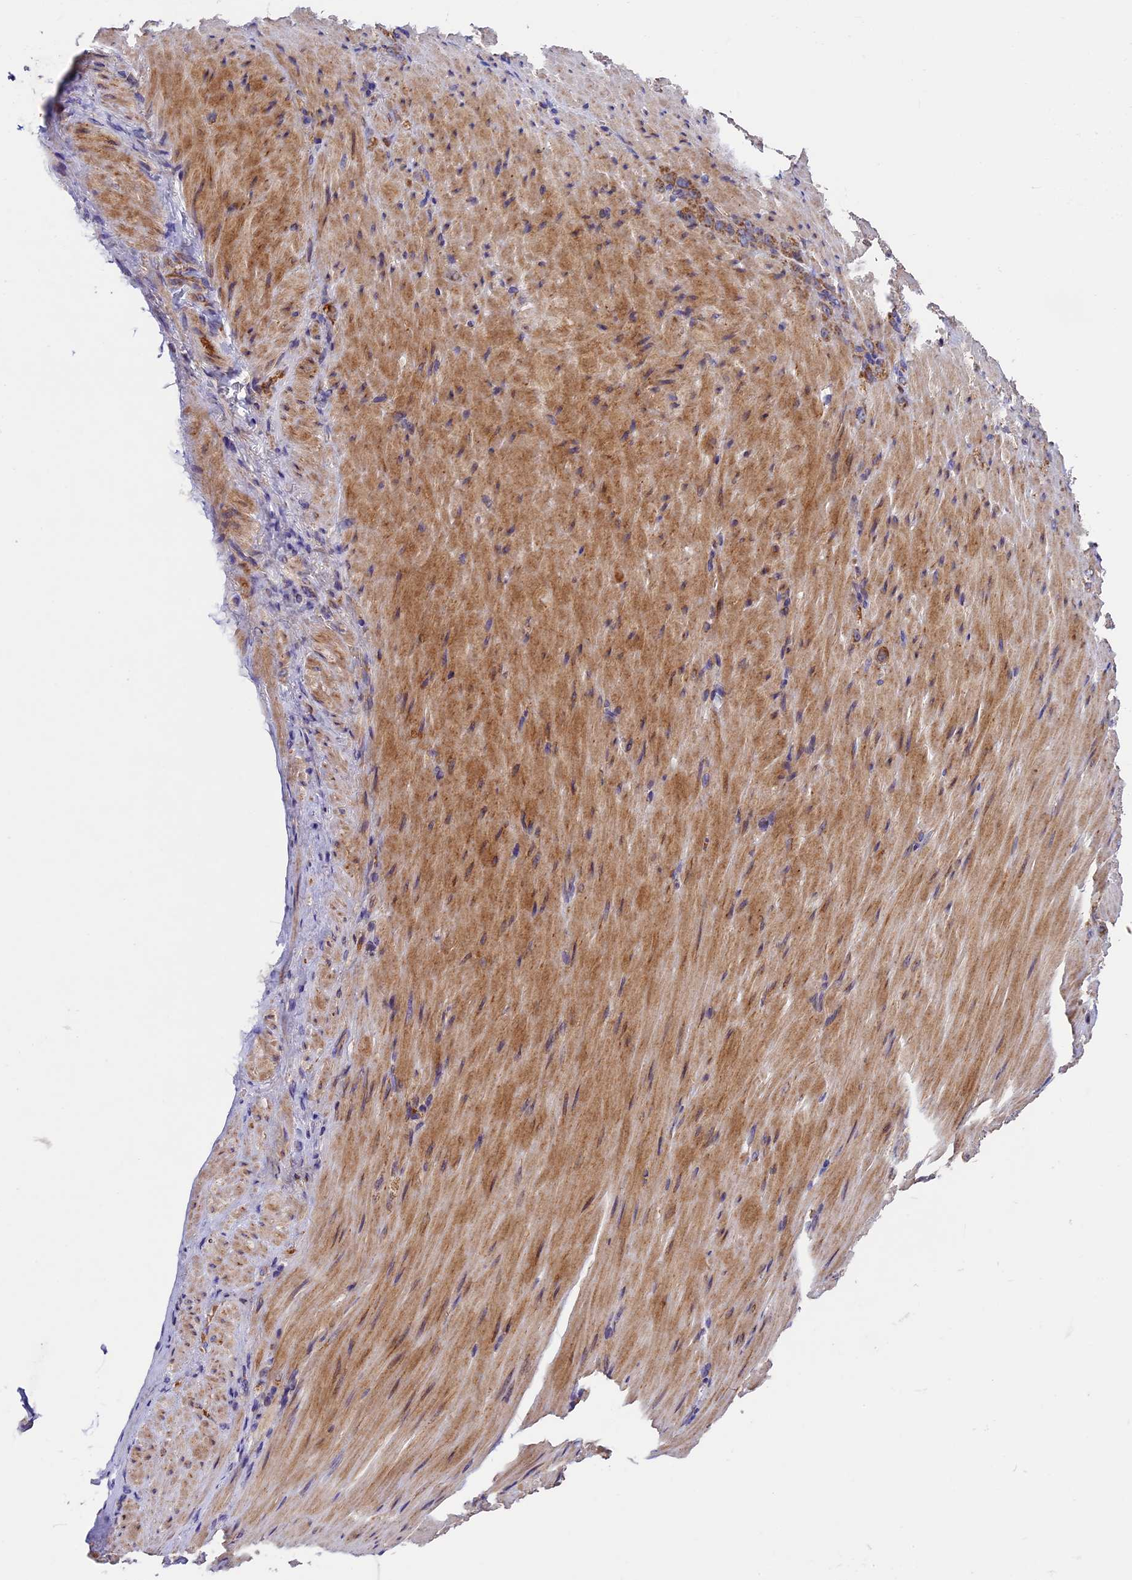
{"staining": {"intensity": "moderate", "quantity": ">75%", "location": "cytoplasmic/membranous"}, "tissue": "stomach cancer", "cell_type": "Tumor cells", "image_type": "cancer", "snomed": [{"axis": "morphology", "description": "Normal tissue, NOS"}, {"axis": "morphology", "description": "Adenocarcinoma, NOS"}, {"axis": "topography", "description": "Stomach"}], "caption": "Immunohistochemical staining of stomach cancer exhibits moderate cytoplasmic/membranous protein staining in approximately >75% of tumor cells. Nuclei are stained in blue.", "gene": "OCEL1", "patient": {"sex": "male", "age": 82}}